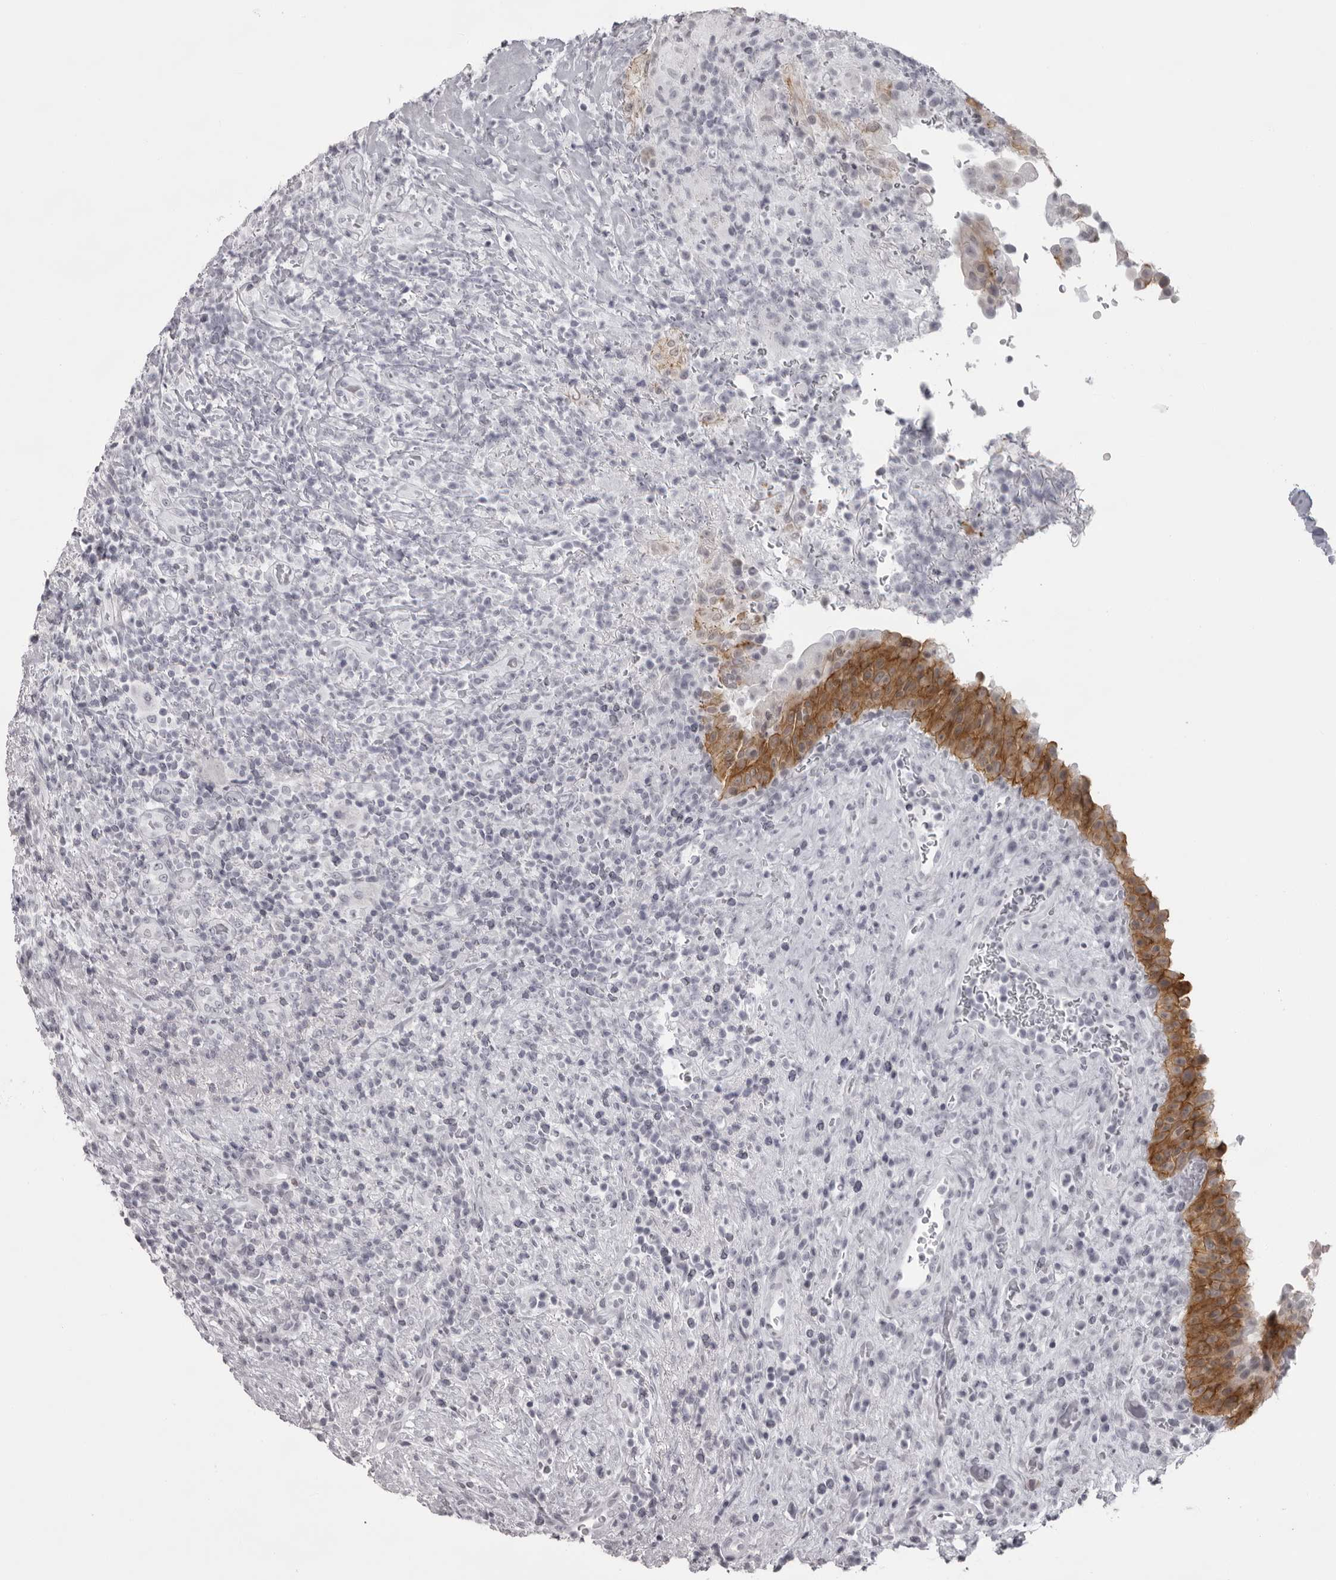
{"staining": {"intensity": "moderate", "quantity": ">75%", "location": "cytoplasmic/membranous"}, "tissue": "urinary bladder", "cell_type": "Urothelial cells", "image_type": "normal", "snomed": [{"axis": "morphology", "description": "Normal tissue, NOS"}, {"axis": "morphology", "description": "Inflammation, NOS"}, {"axis": "topography", "description": "Urinary bladder"}], "caption": "A micrograph showing moderate cytoplasmic/membranous staining in approximately >75% of urothelial cells in normal urinary bladder, as visualized by brown immunohistochemical staining.", "gene": "NUDT18", "patient": {"sex": "female", "age": 75}}